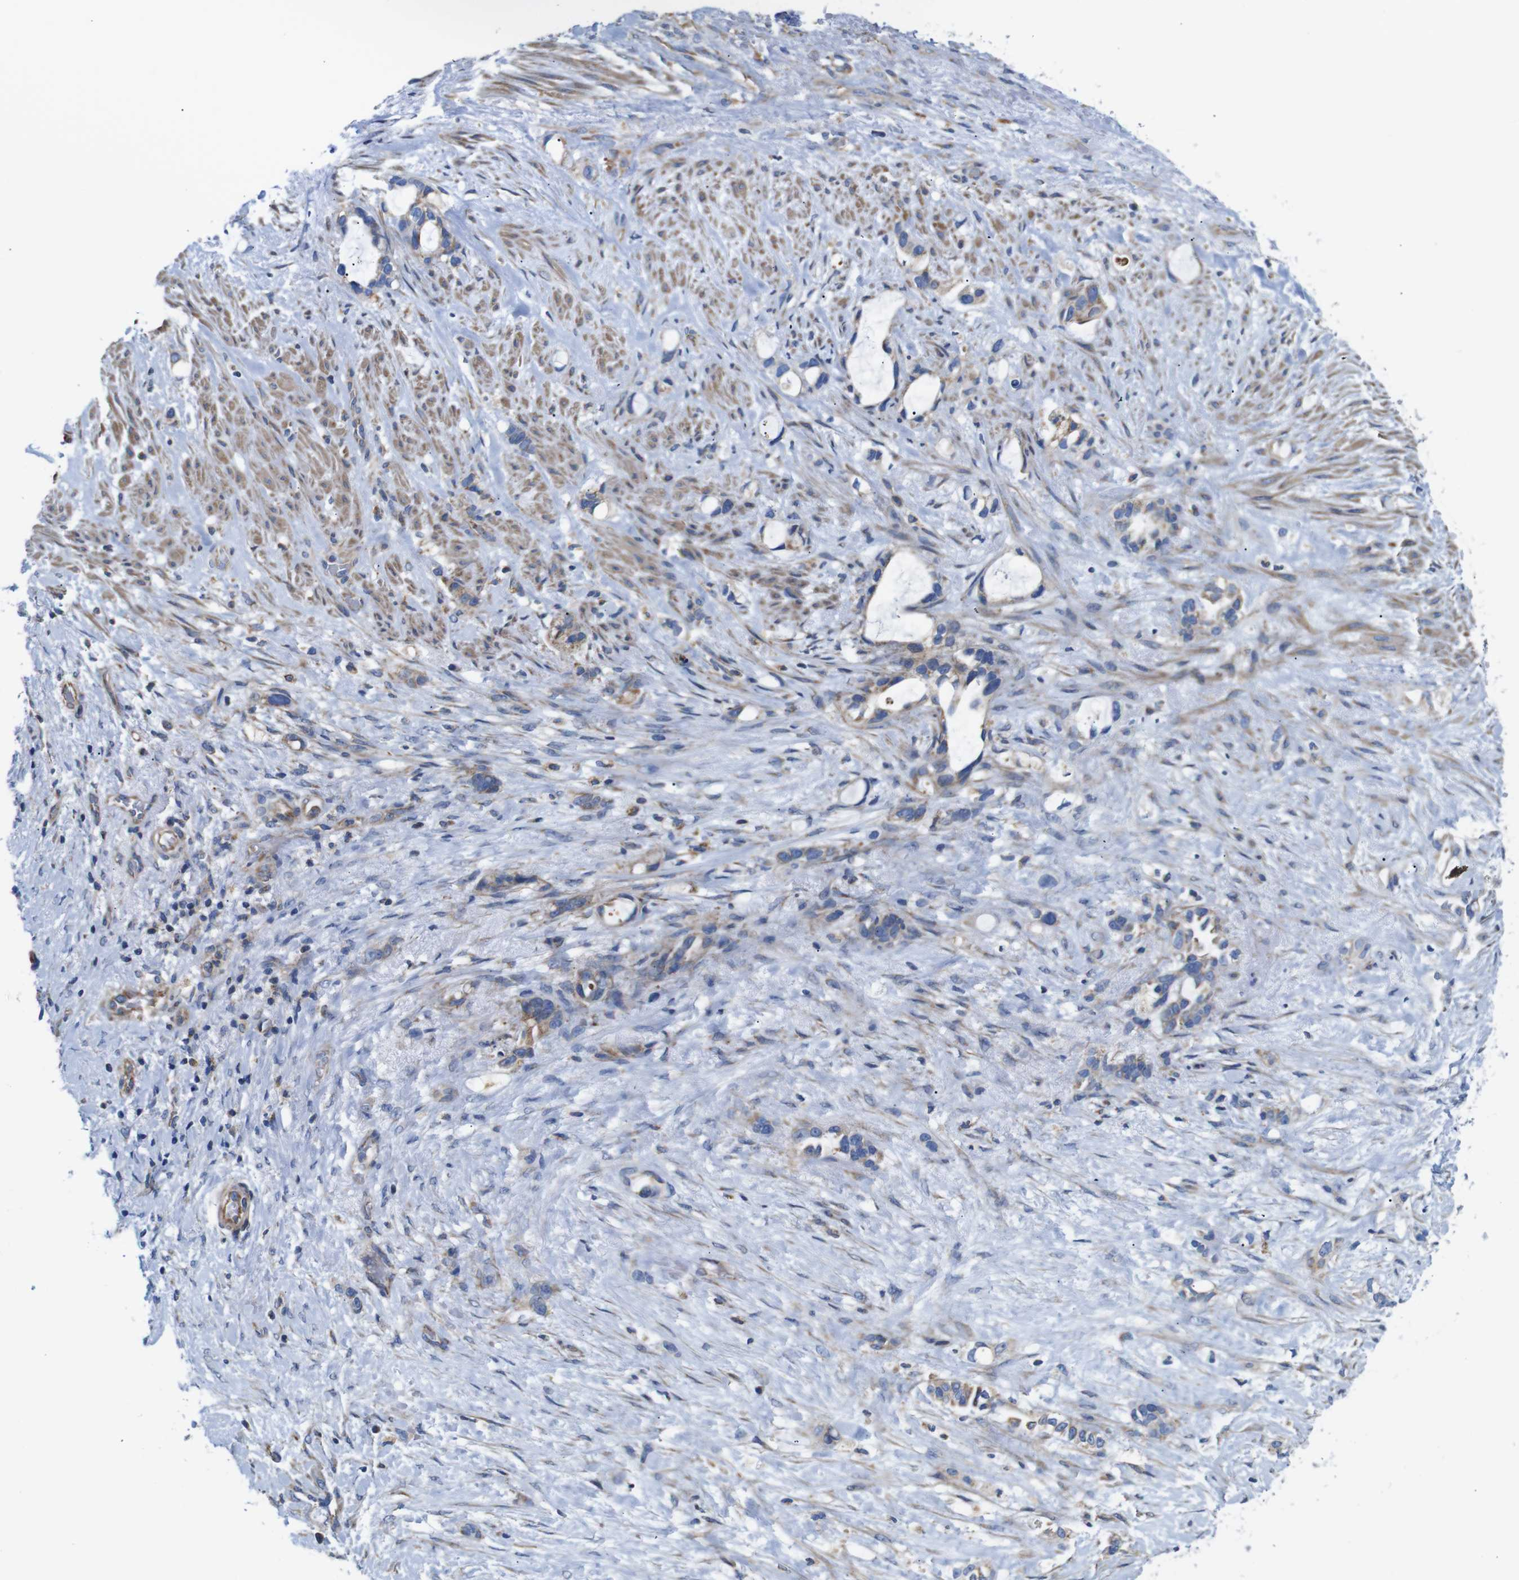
{"staining": {"intensity": "moderate", "quantity": ">75%", "location": "cytoplasmic/membranous"}, "tissue": "liver cancer", "cell_type": "Tumor cells", "image_type": "cancer", "snomed": [{"axis": "morphology", "description": "Cholangiocarcinoma"}, {"axis": "topography", "description": "Liver"}], "caption": "The histopathology image demonstrates a brown stain indicating the presence of a protein in the cytoplasmic/membranous of tumor cells in liver cancer.", "gene": "PDCD1LG2", "patient": {"sex": "female", "age": 65}}